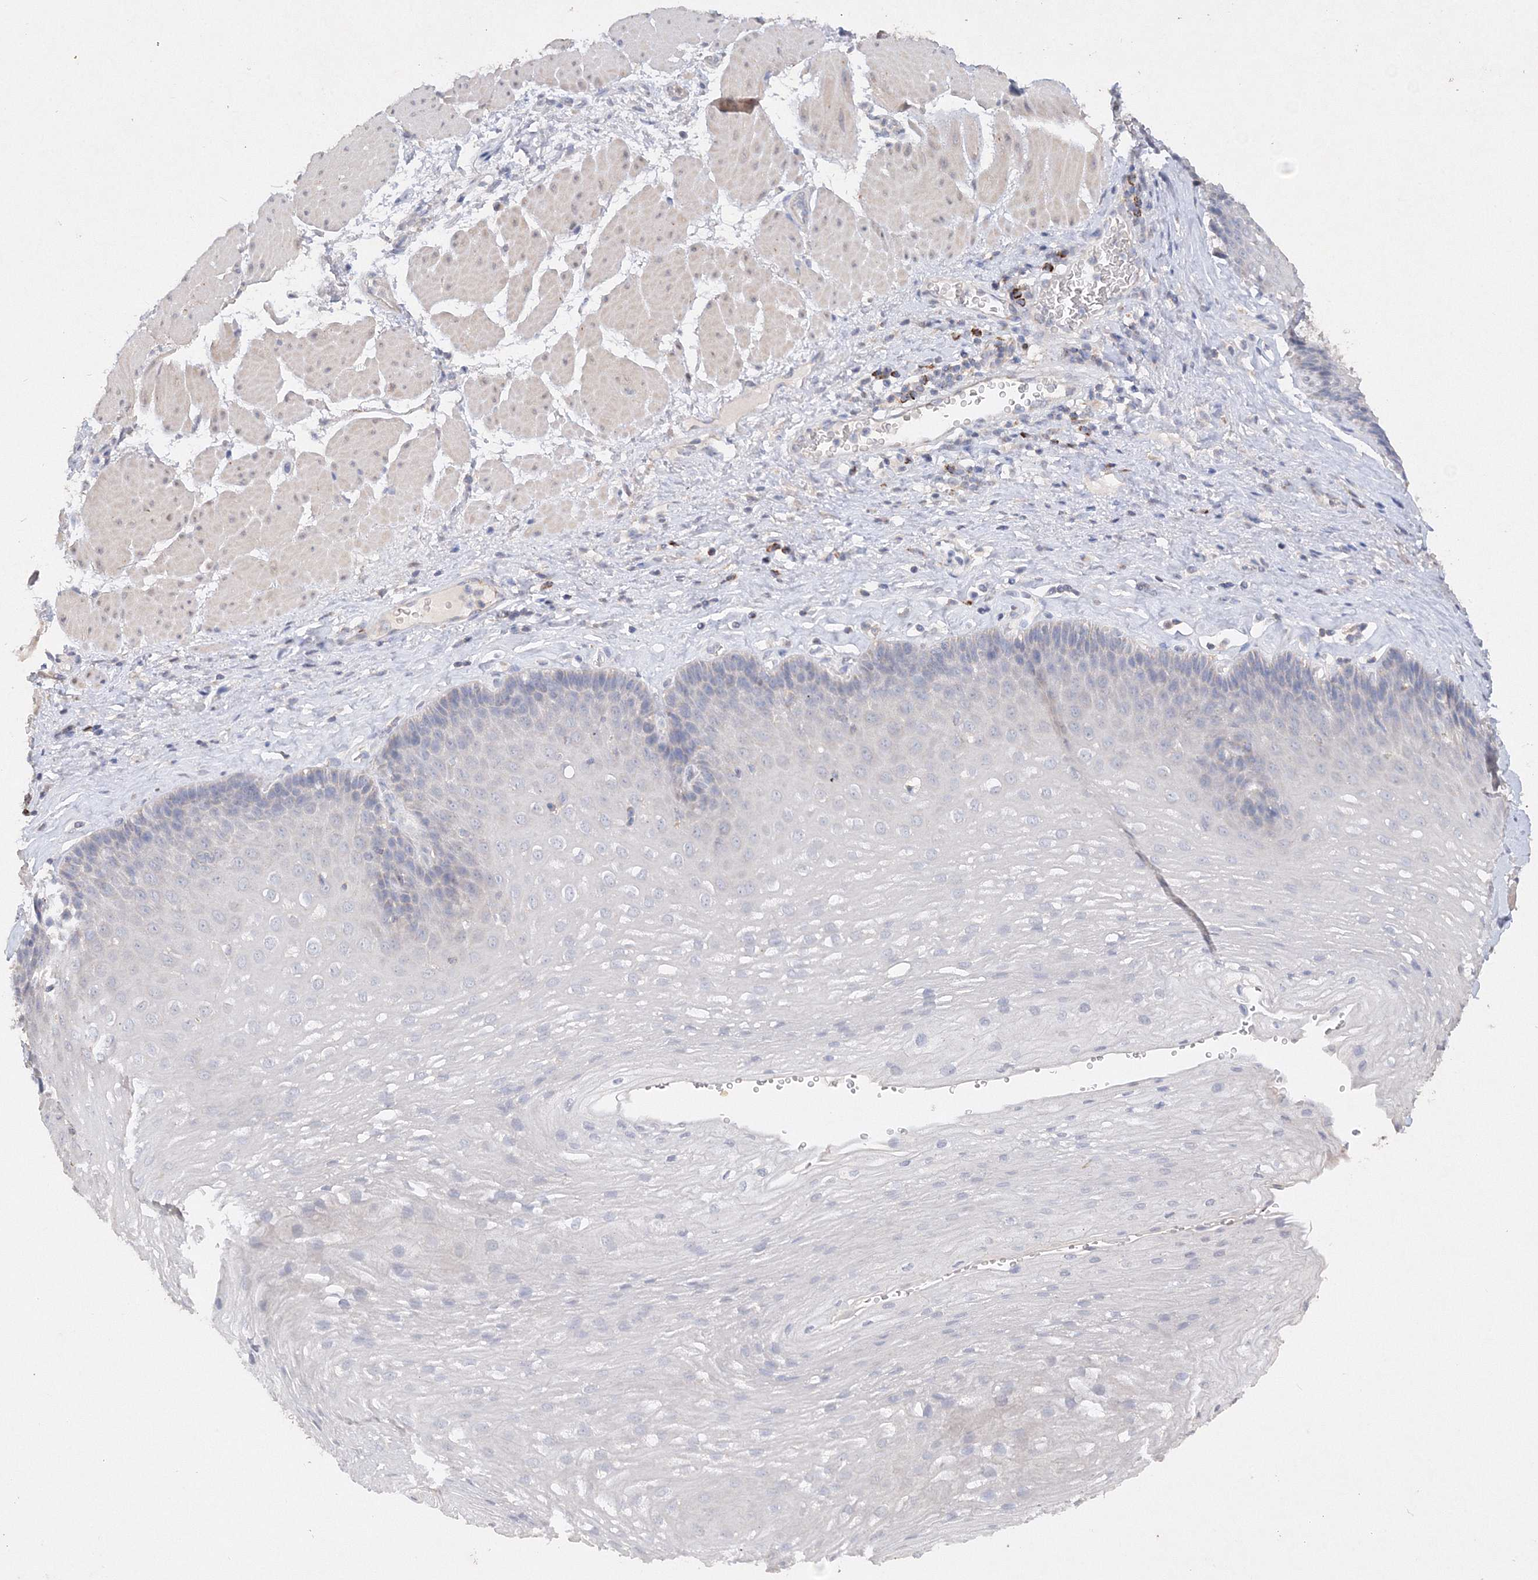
{"staining": {"intensity": "negative", "quantity": "none", "location": "none"}, "tissue": "esophagus", "cell_type": "Squamous epithelial cells", "image_type": "normal", "snomed": [{"axis": "morphology", "description": "Normal tissue, NOS"}, {"axis": "topography", "description": "Esophagus"}], "caption": "IHC histopathology image of unremarkable human esophagus stained for a protein (brown), which shows no positivity in squamous epithelial cells. (DAB immunohistochemistry, high magnification).", "gene": "GLS", "patient": {"sex": "female", "age": 66}}